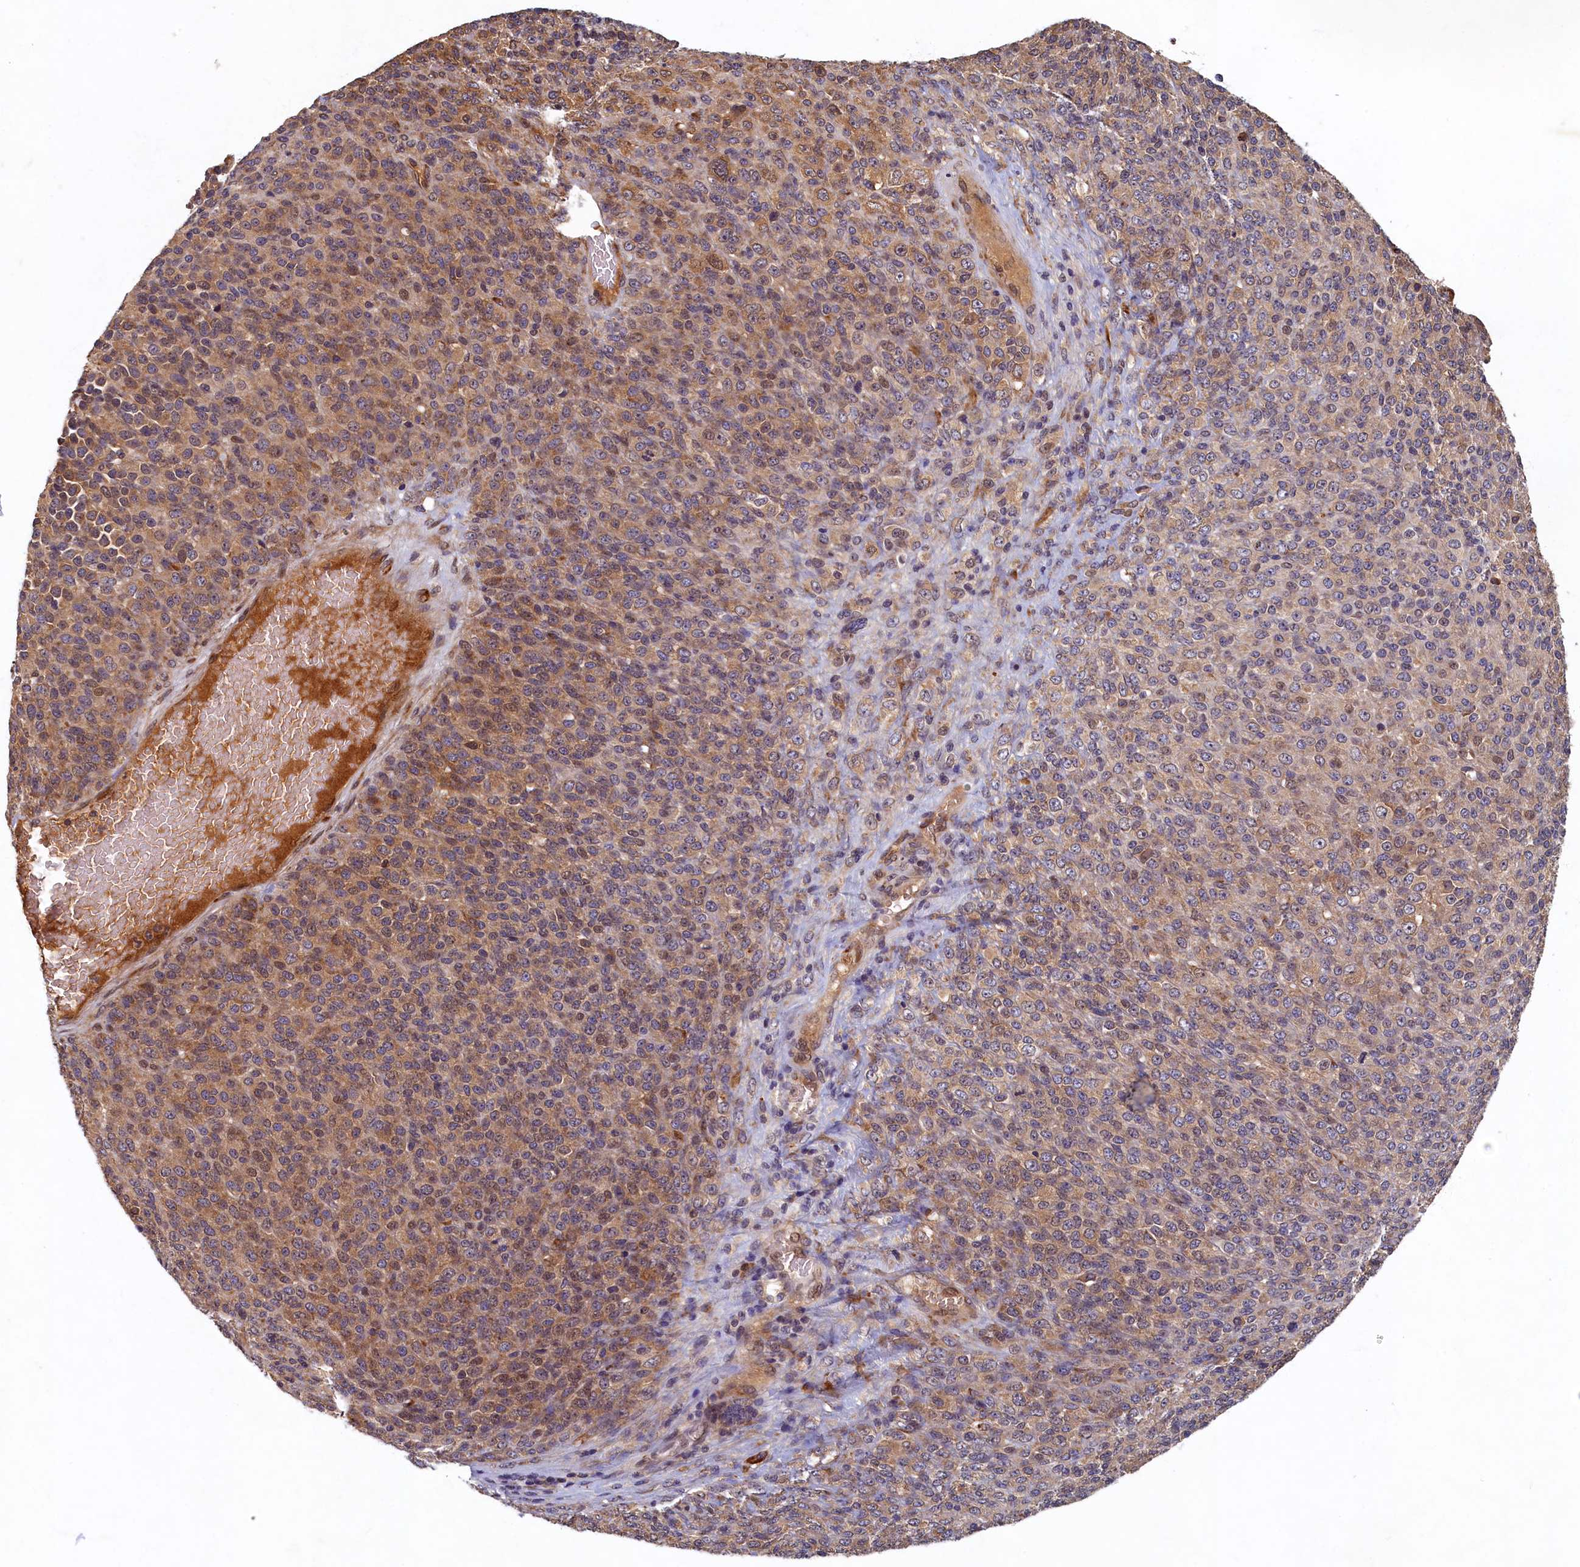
{"staining": {"intensity": "moderate", "quantity": "25%-75%", "location": "cytoplasmic/membranous"}, "tissue": "melanoma", "cell_type": "Tumor cells", "image_type": "cancer", "snomed": [{"axis": "morphology", "description": "Malignant melanoma, Metastatic site"}, {"axis": "topography", "description": "Brain"}], "caption": "Protein analysis of malignant melanoma (metastatic site) tissue exhibits moderate cytoplasmic/membranous staining in approximately 25%-75% of tumor cells.", "gene": "LCMT2", "patient": {"sex": "female", "age": 56}}